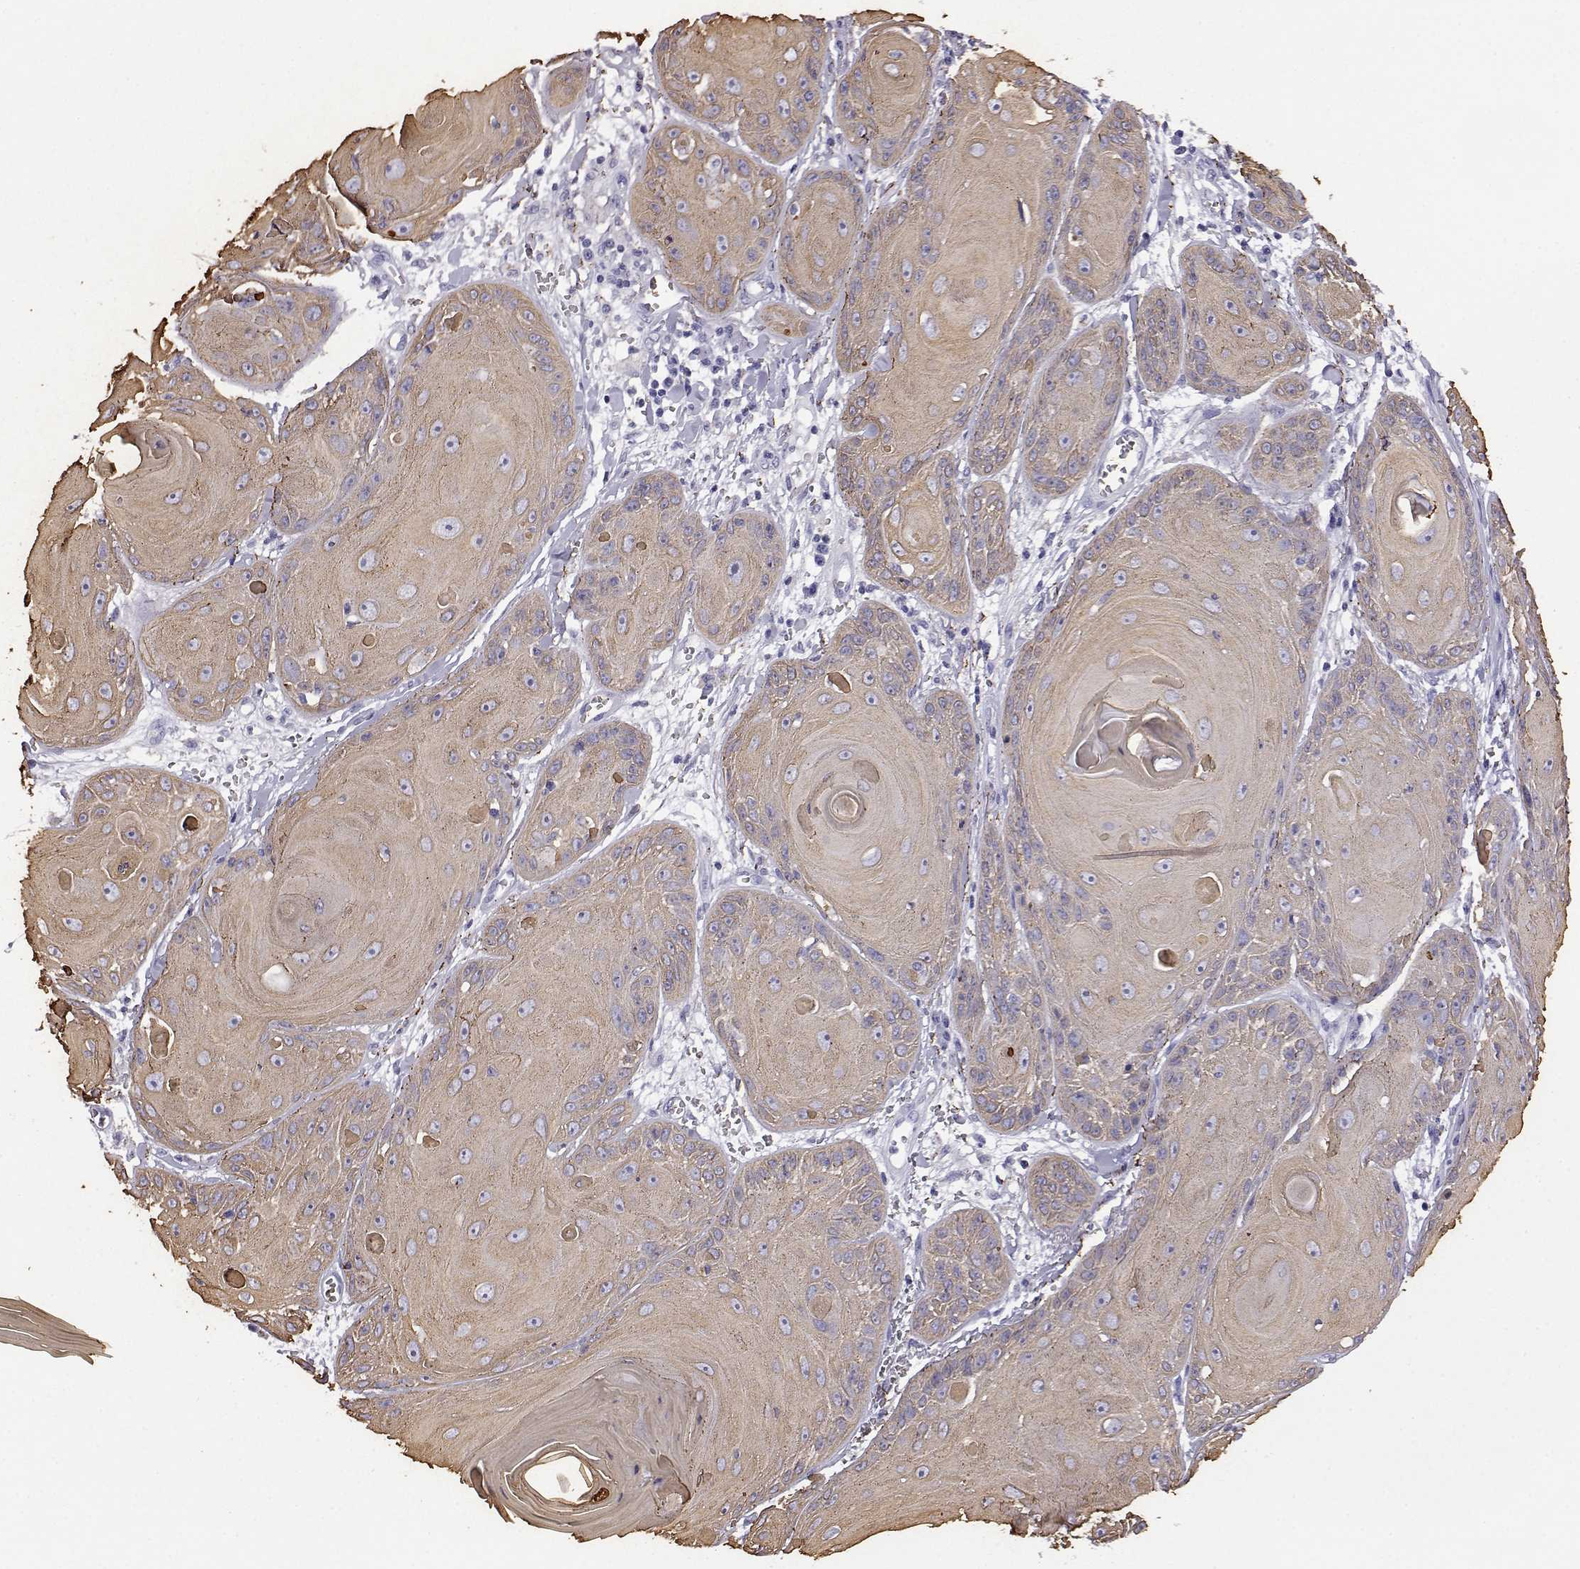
{"staining": {"intensity": "weak", "quantity": "25%-75%", "location": "cytoplasmic/membranous"}, "tissue": "skin cancer", "cell_type": "Tumor cells", "image_type": "cancer", "snomed": [{"axis": "morphology", "description": "Squamous cell carcinoma, NOS"}, {"axis": "topography", "description": "Skin"}, {"axis": "topography", "description": "Vulva"}], "caption": "Weak cytoplasmic/membranous protein expression is identified in approximately 25%-75% of tumor cells in skin cancer. (Brightfield microscopy of DAB IHC at high magnification).", "gene": "AKR1B1", "patient": {"sex": "female", "age": 85}}